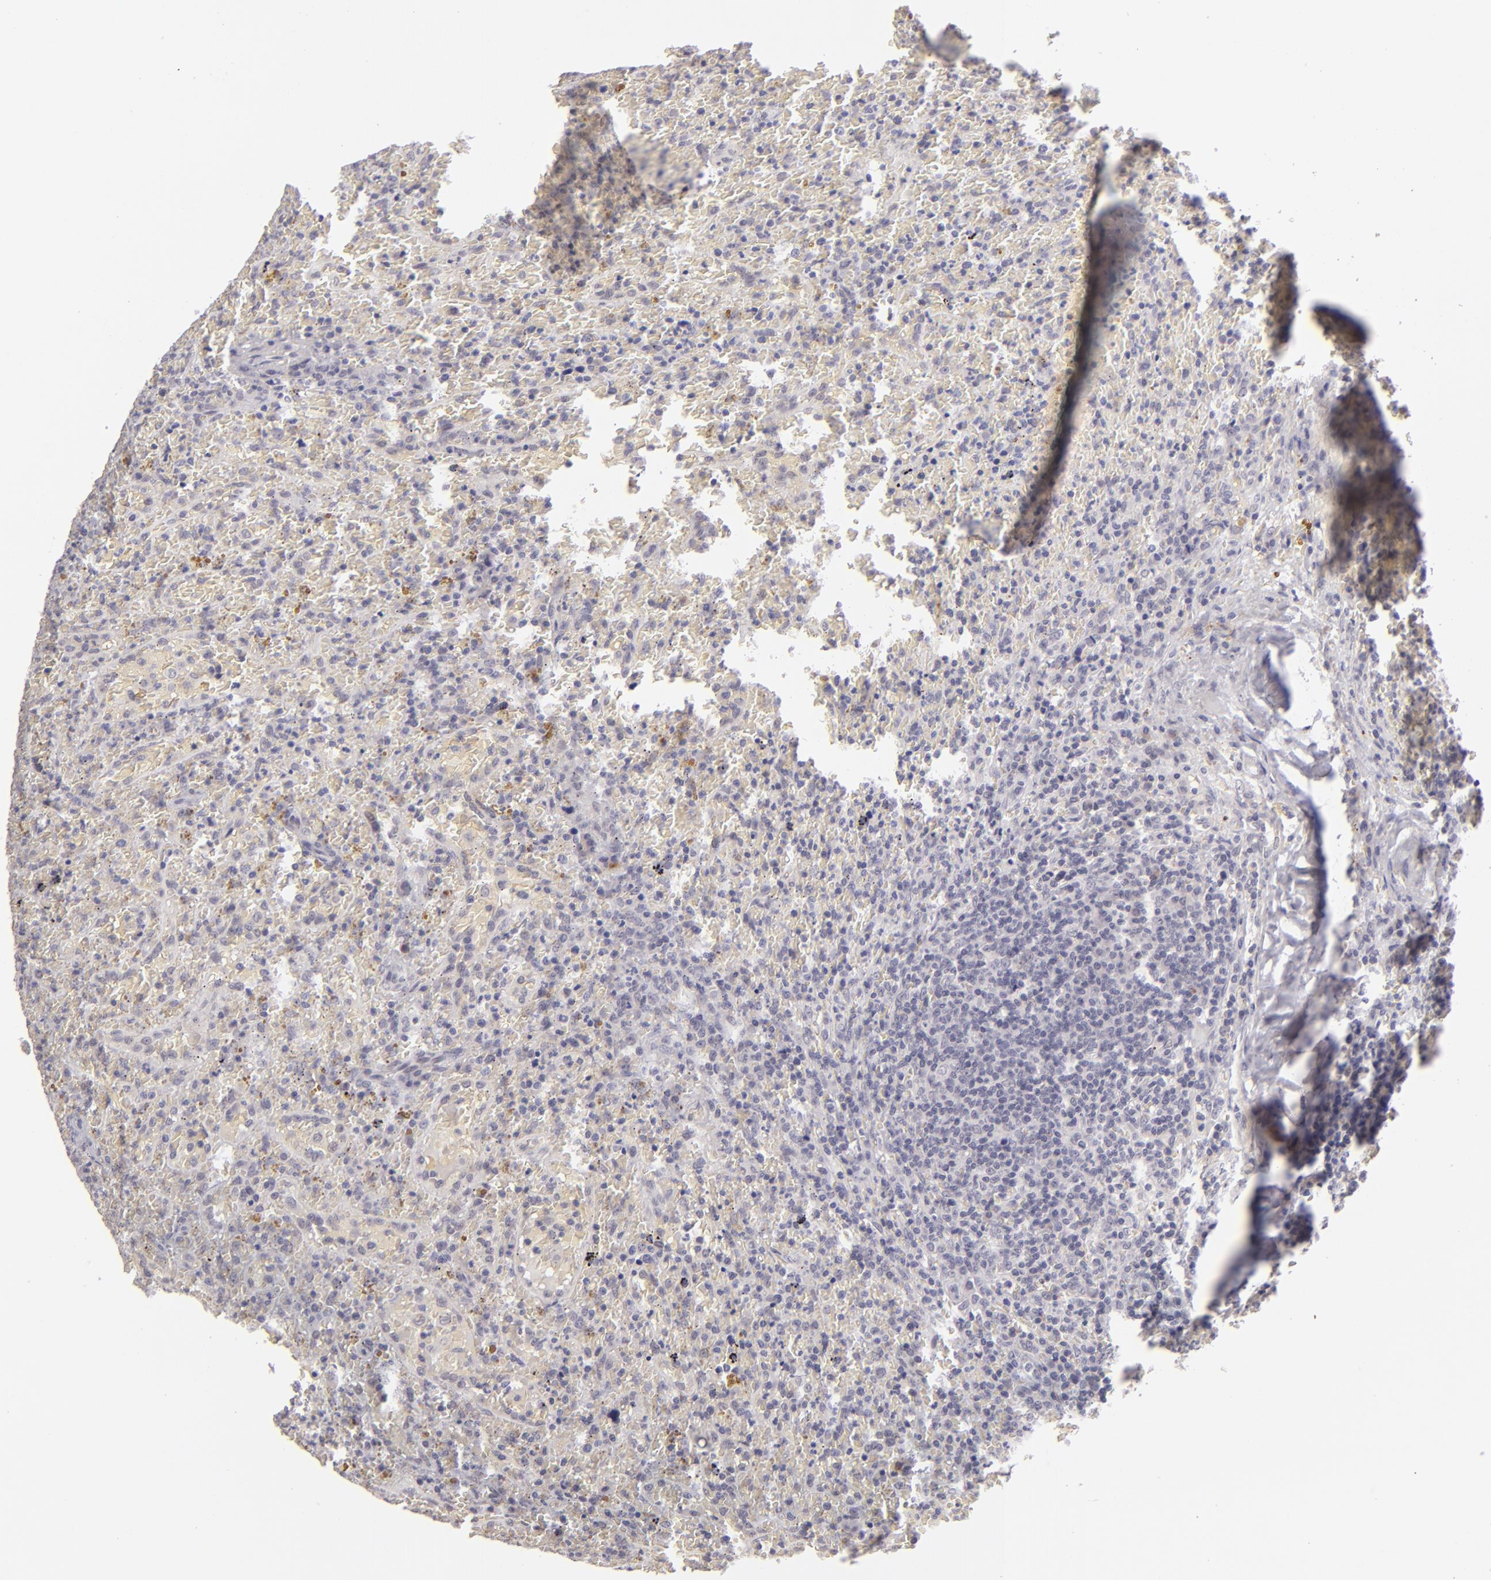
{"staining": {"intensity": "negative", "quantity": "none", "location": "none"}, "tissue": "lymphoma", "cell_type": "Tumor cells", "image_type": "cancer", "snomed": [{"axis": "morphology", "description": "Malignant lymphoma, non-Hodgkin's type, High grade"}, {"axis": "topography", "description": "Spleen"}, {"axis": "topography", "description": "Lymph node"}], "caption": "Immunohistochemical staining of lymphoma displays no significant staining in tumor cells.", "gene": "ZNF205", "patient": {"sex": "female", "age": 70}}